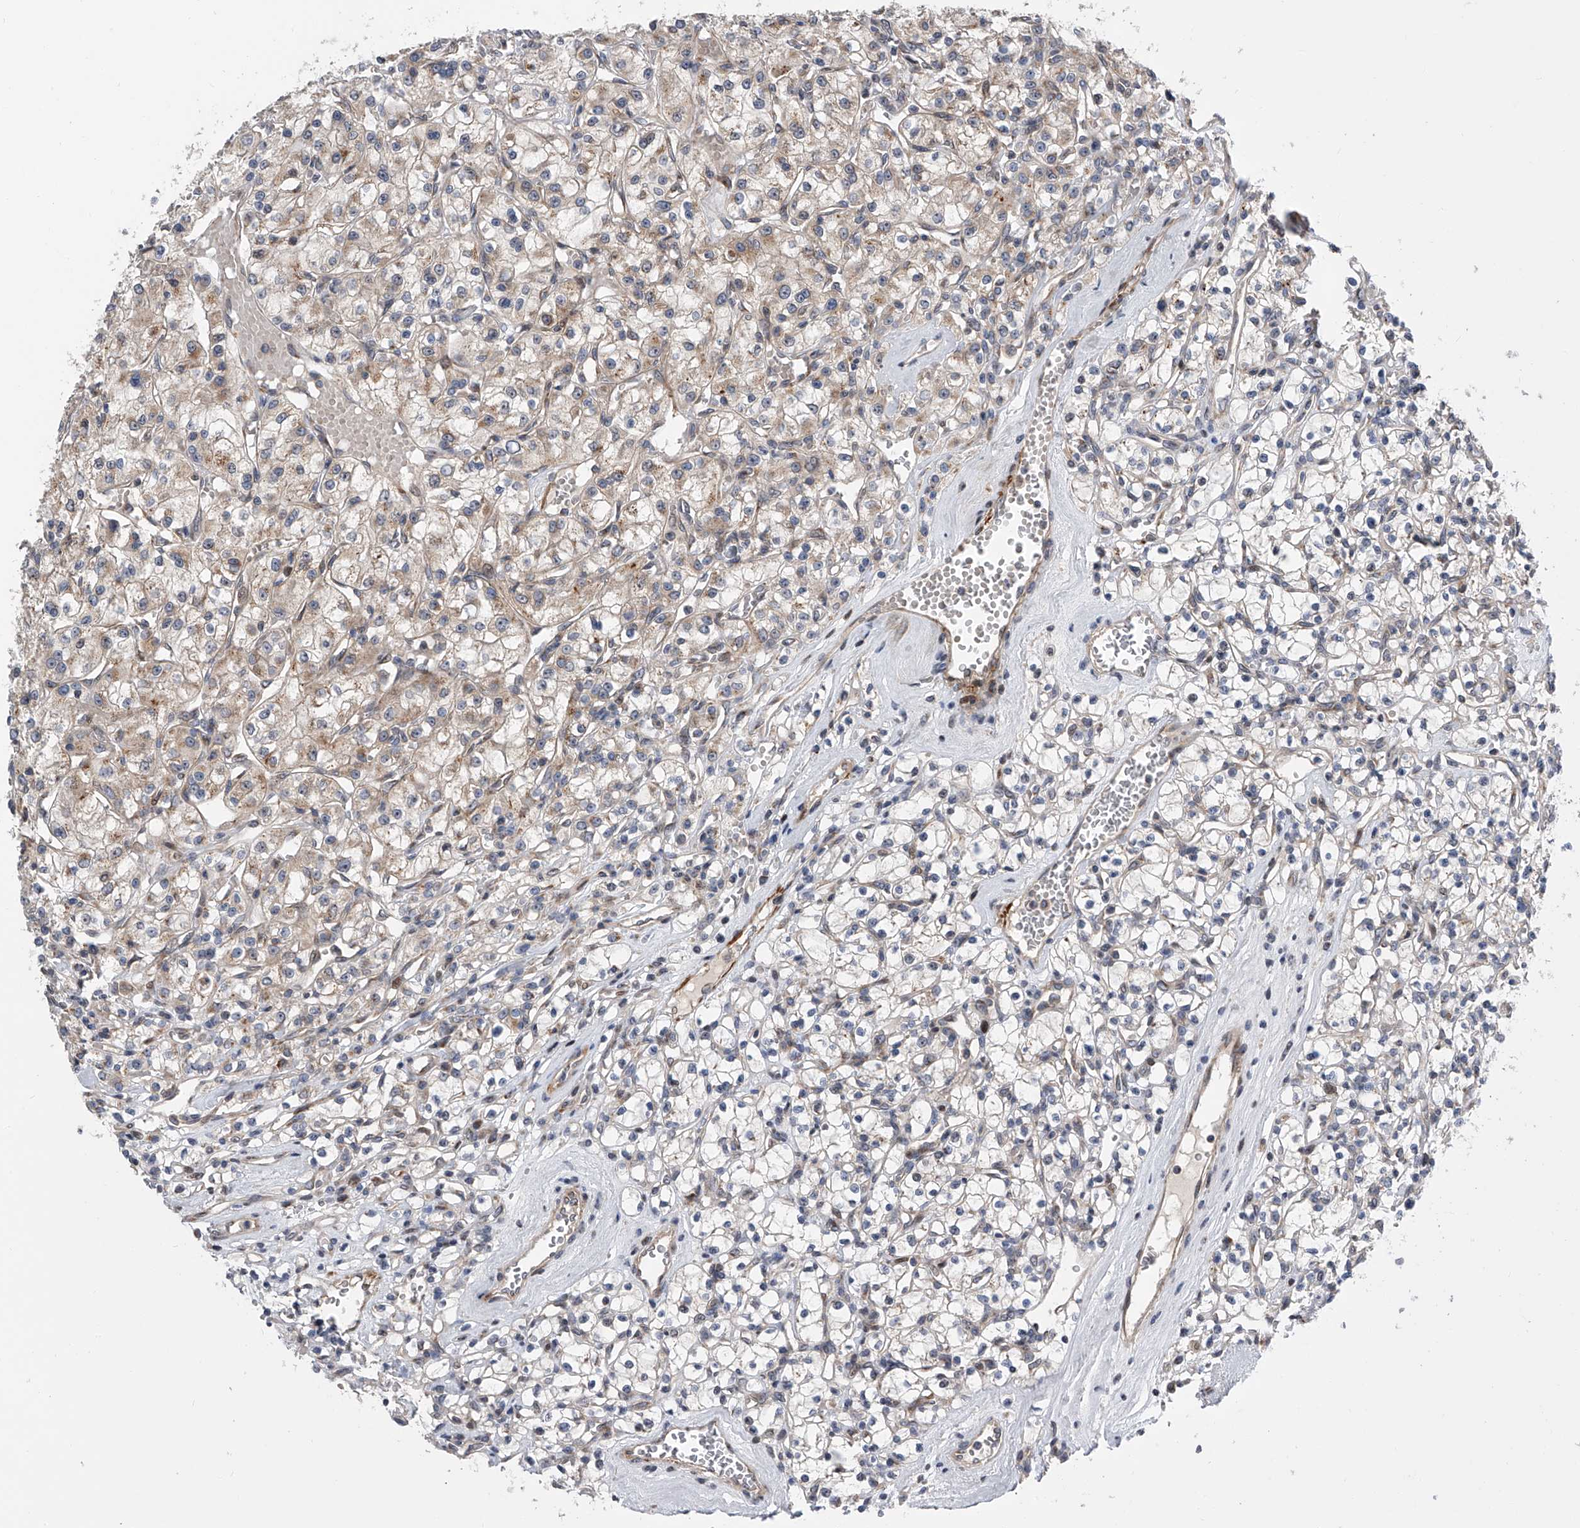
{"staining": {"intensity": "weak", "quantity": "<25%", "location": "cytoplasmic/membranous"}, "tissue": "renal cancer", "cell_type": "Tumor cells", "image_type": "cancer", "snomed": [{"axis": "morphology", "description": "Adenocarcinoma, NOS"}, {"axis": "topography", "description": "Kidney"}], "caption": "DAB (3,3'-diaminobenzidine) immunohistochemical staining of human renal cancer (adenocarcinoma) demonstrates no significant expression in tumor cells.", "gene": "DLGAP2", "patient": {"sex": "female", "age": 59}}